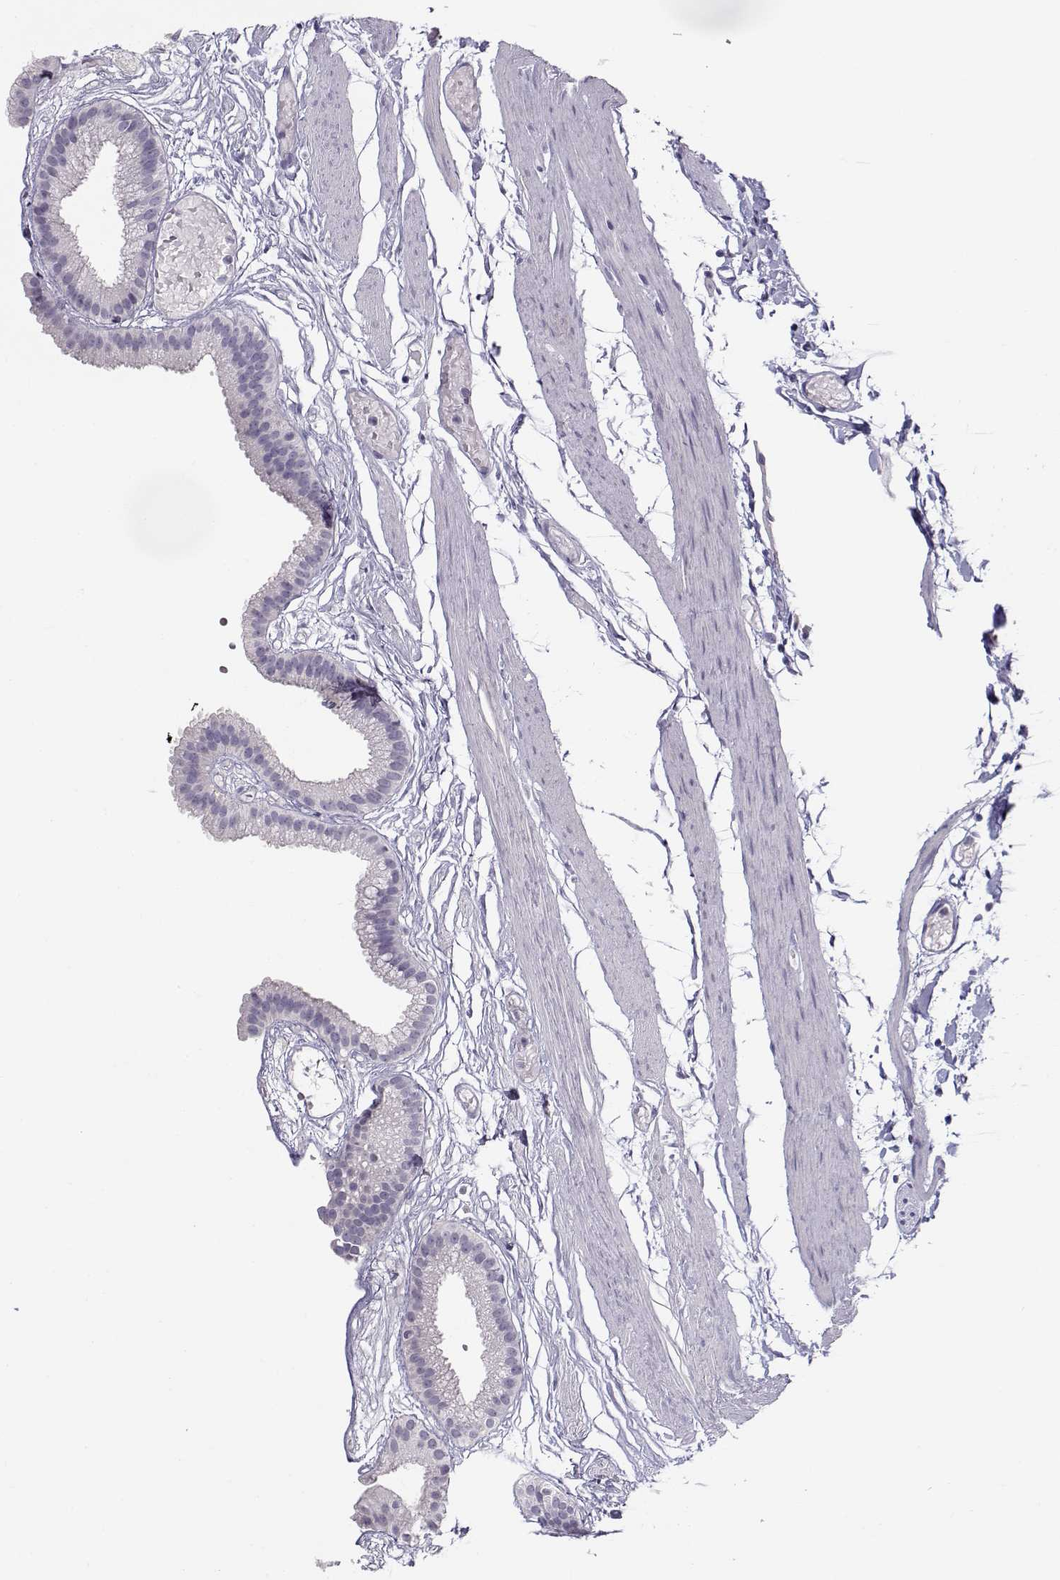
{"staining": {"intensity": "negative", "quantity": "none", "location": "none"}, "tissue": "gallbladder", "cell_type": "Glandular cells", "image_type": "normal", "snomed": [{"axis": "morphology", "description": "Normal tissue, NOS"}, {"axis": "topography", "description": "Gallbladder"}], "caption": "Immunohistochemical staining of benign gallbladder exhibits no significant positivity in glandular cells.", "gene": "CFAP77", "patient": {"sex": "female", "age": 45}}